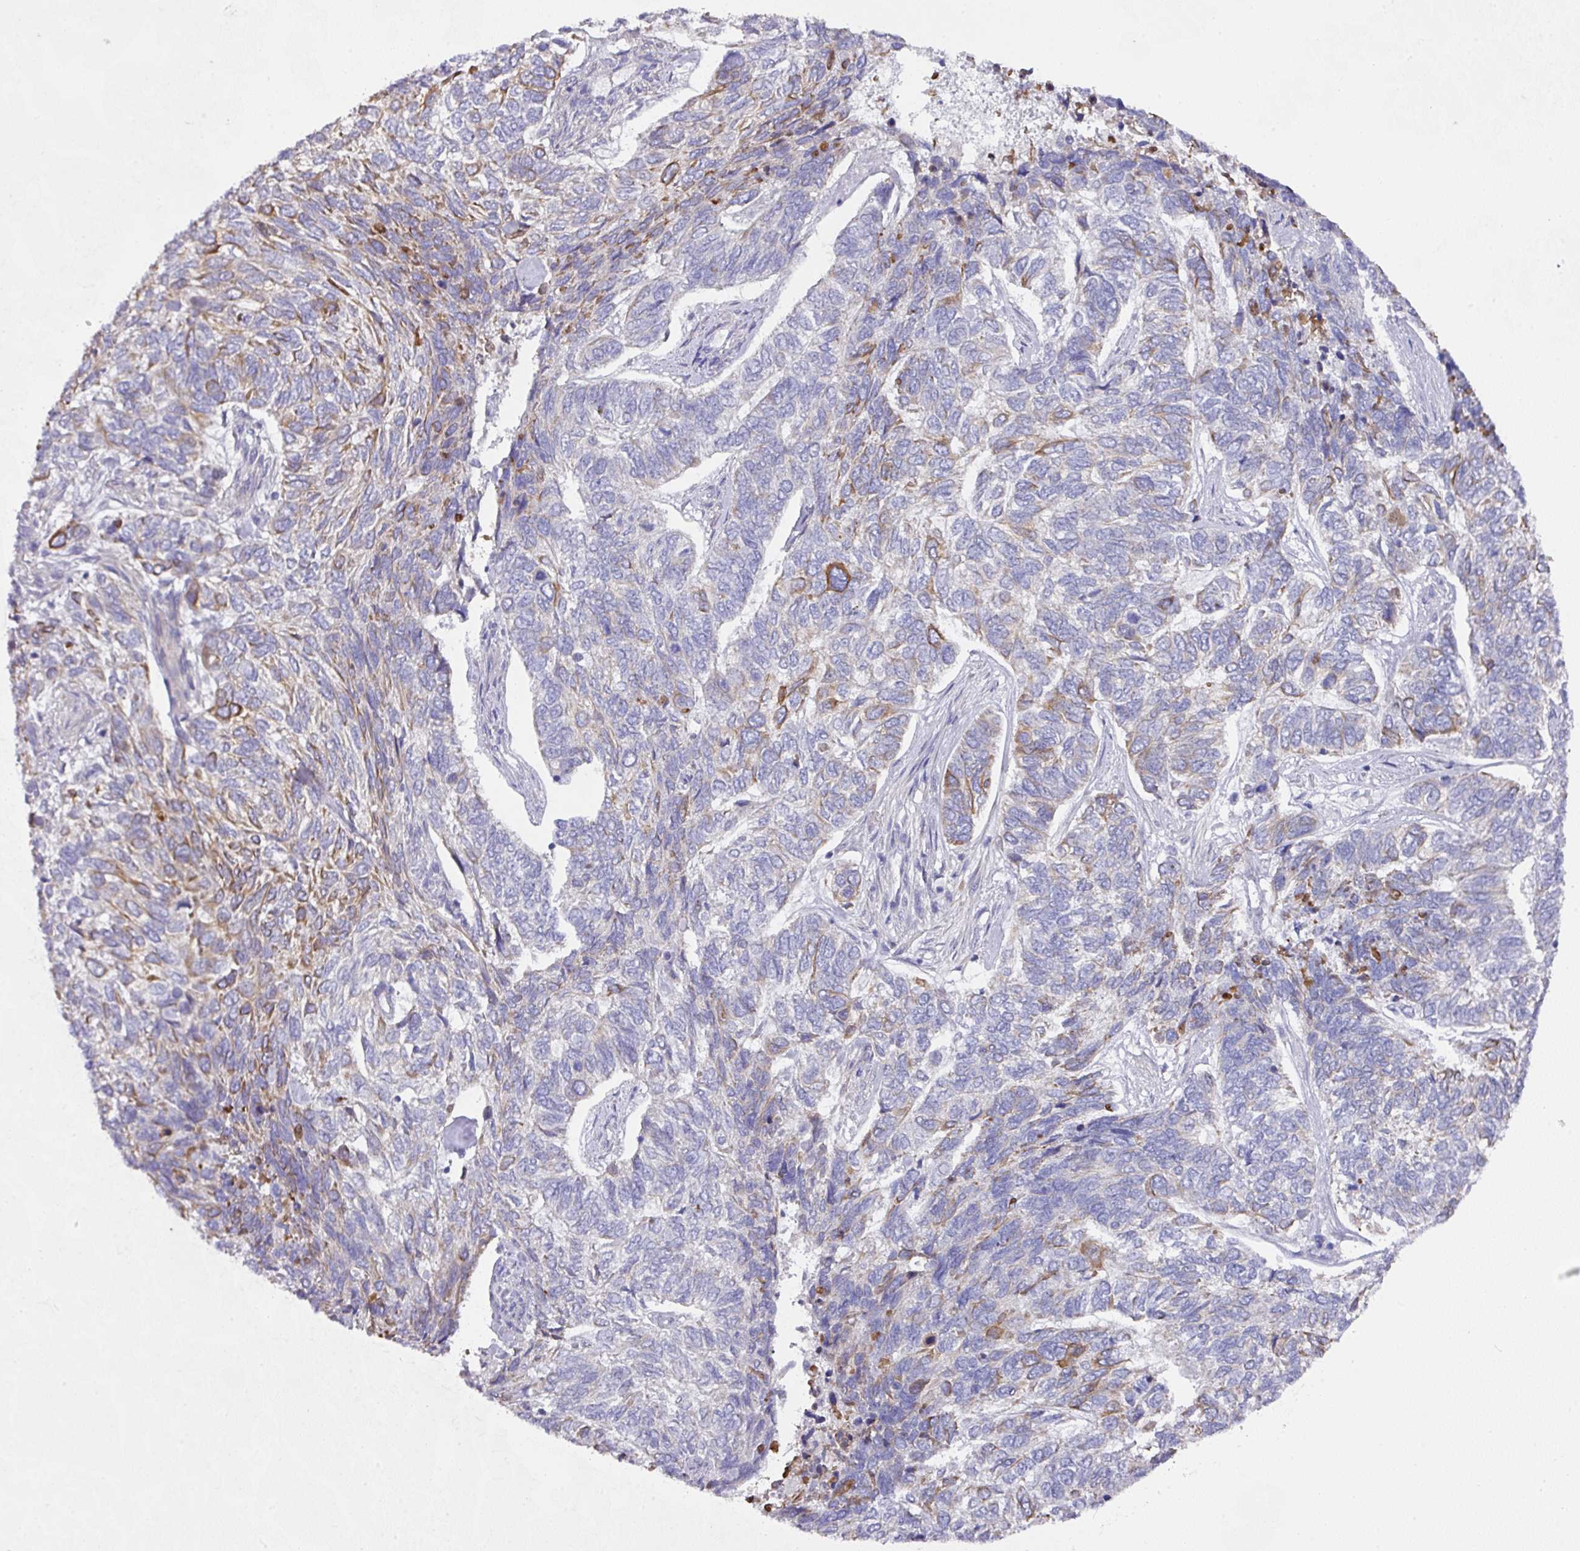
{"staining": {"intensity": "moderate", "quantity": "<25%", "location": "cytoplasmic/membranous"}, "tissue": "skin cancer", "cell_type": "Tumor cells", "image_type": "cancer", "snomed": [{"axis": "morphology", "description": "Basal cell carcinoma"}, {"axis": "topography", "description": "Skin"}], "caption": "Protein expression analysis of human basal cell carcinoma (skin) reveals moderate cytoplasmic/membranous staining in about <25% of tumor cells.", "gene": "TARM1", "patient": {"sex": "female", "age": 65}}